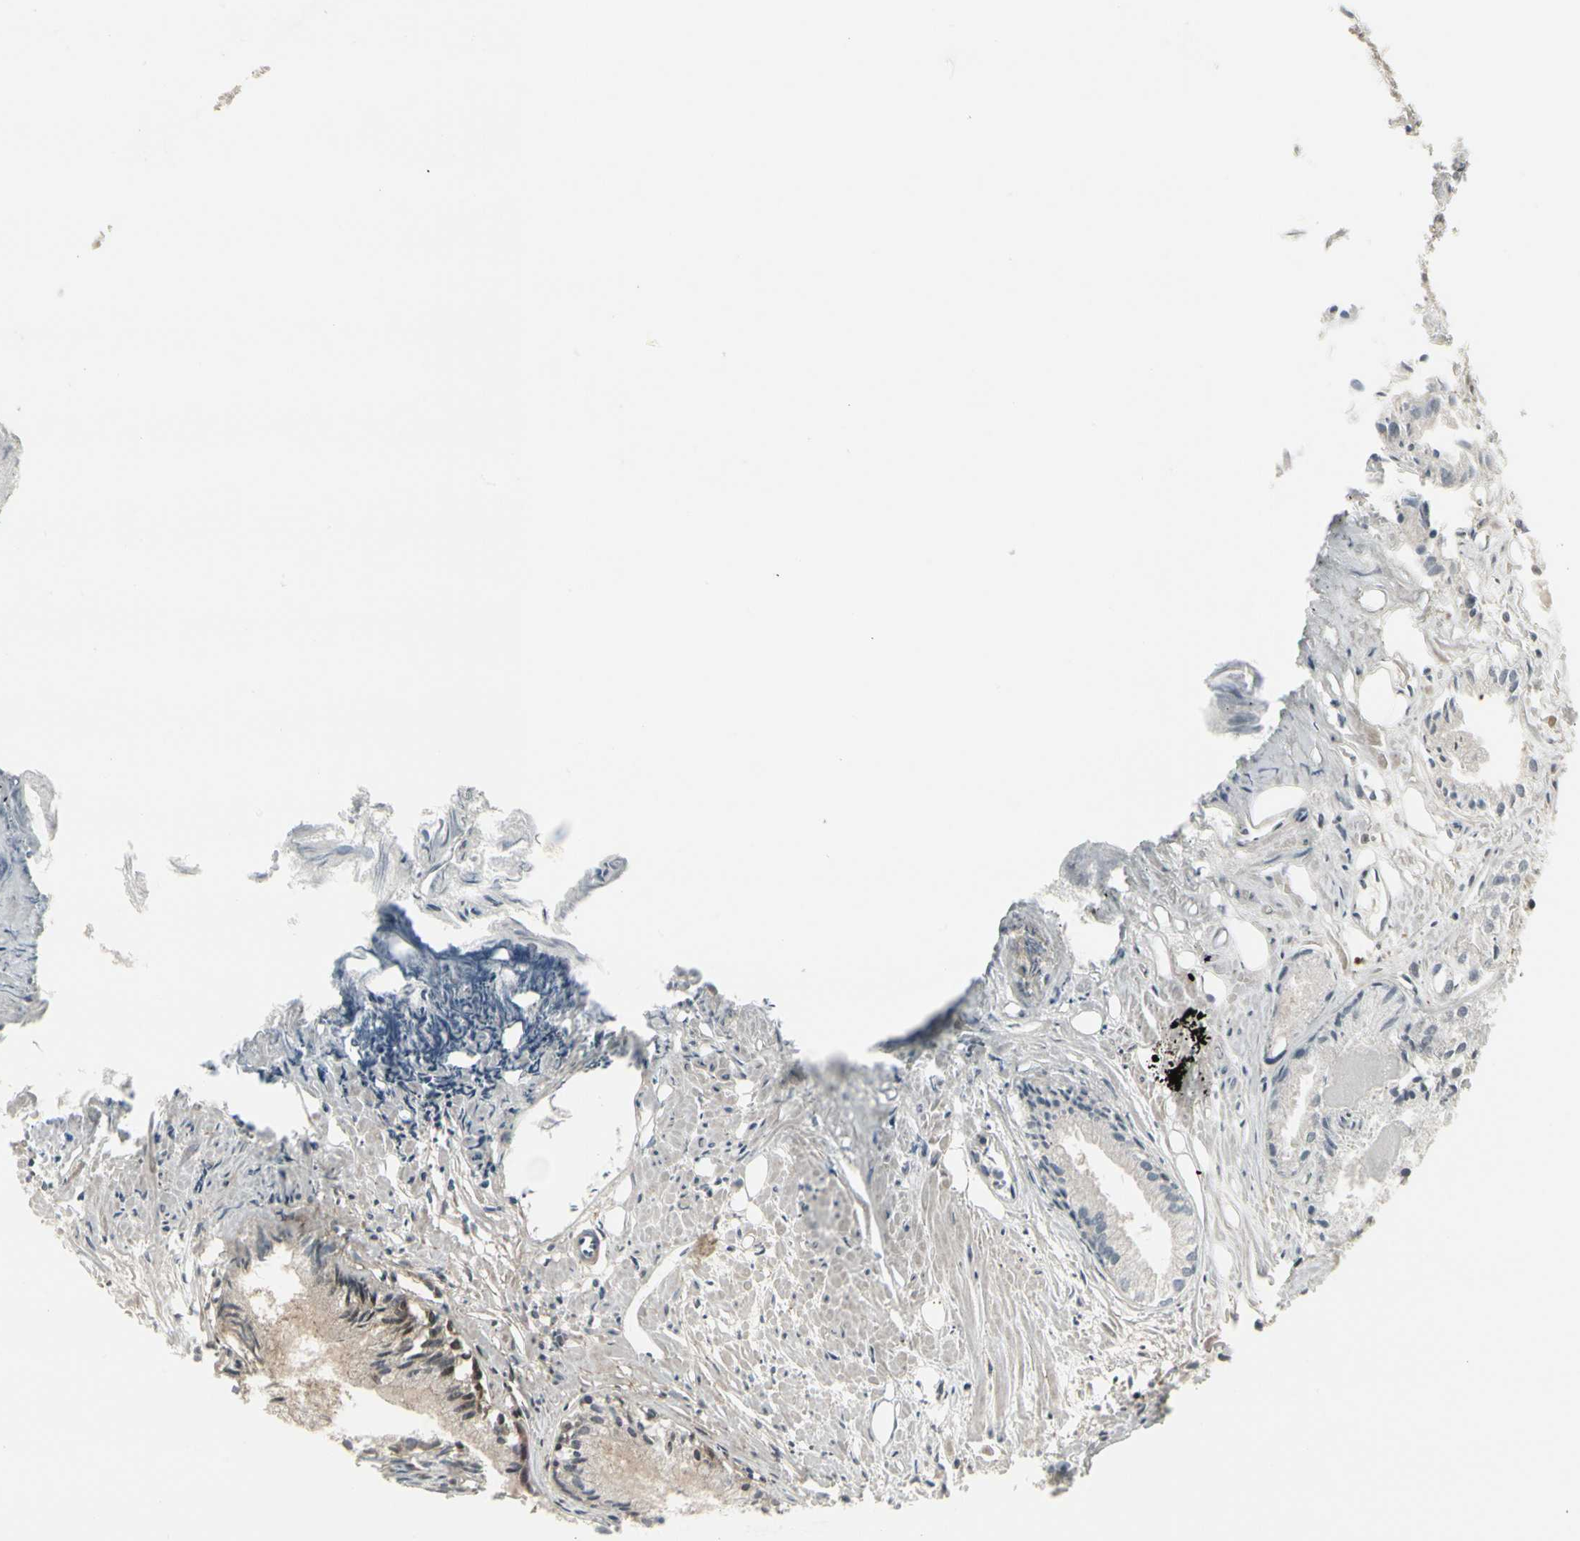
{"staining": {"intensity": "weak", "quantity": "<25%", "location": "cytoplasmic/membranous"}, "tissue": "prostate cancer", "cell_type": "Tumor cells", "image_type": "cancer", "snomed": [{"axis": "morphology", "description": "Adenocarcinoma, Low grade"}, {"axis": "topography", "description": "Prostate"}], "caption": "DAB (3,3'-diaminobenzidine) immunohistochemical staining of prostate cancer (adenocarcinoma (low-grade)) exhibits no significant positivity in tumor cells.", "gene": "IGFBP6", "patient": {"sex": "male", "age": 72}}